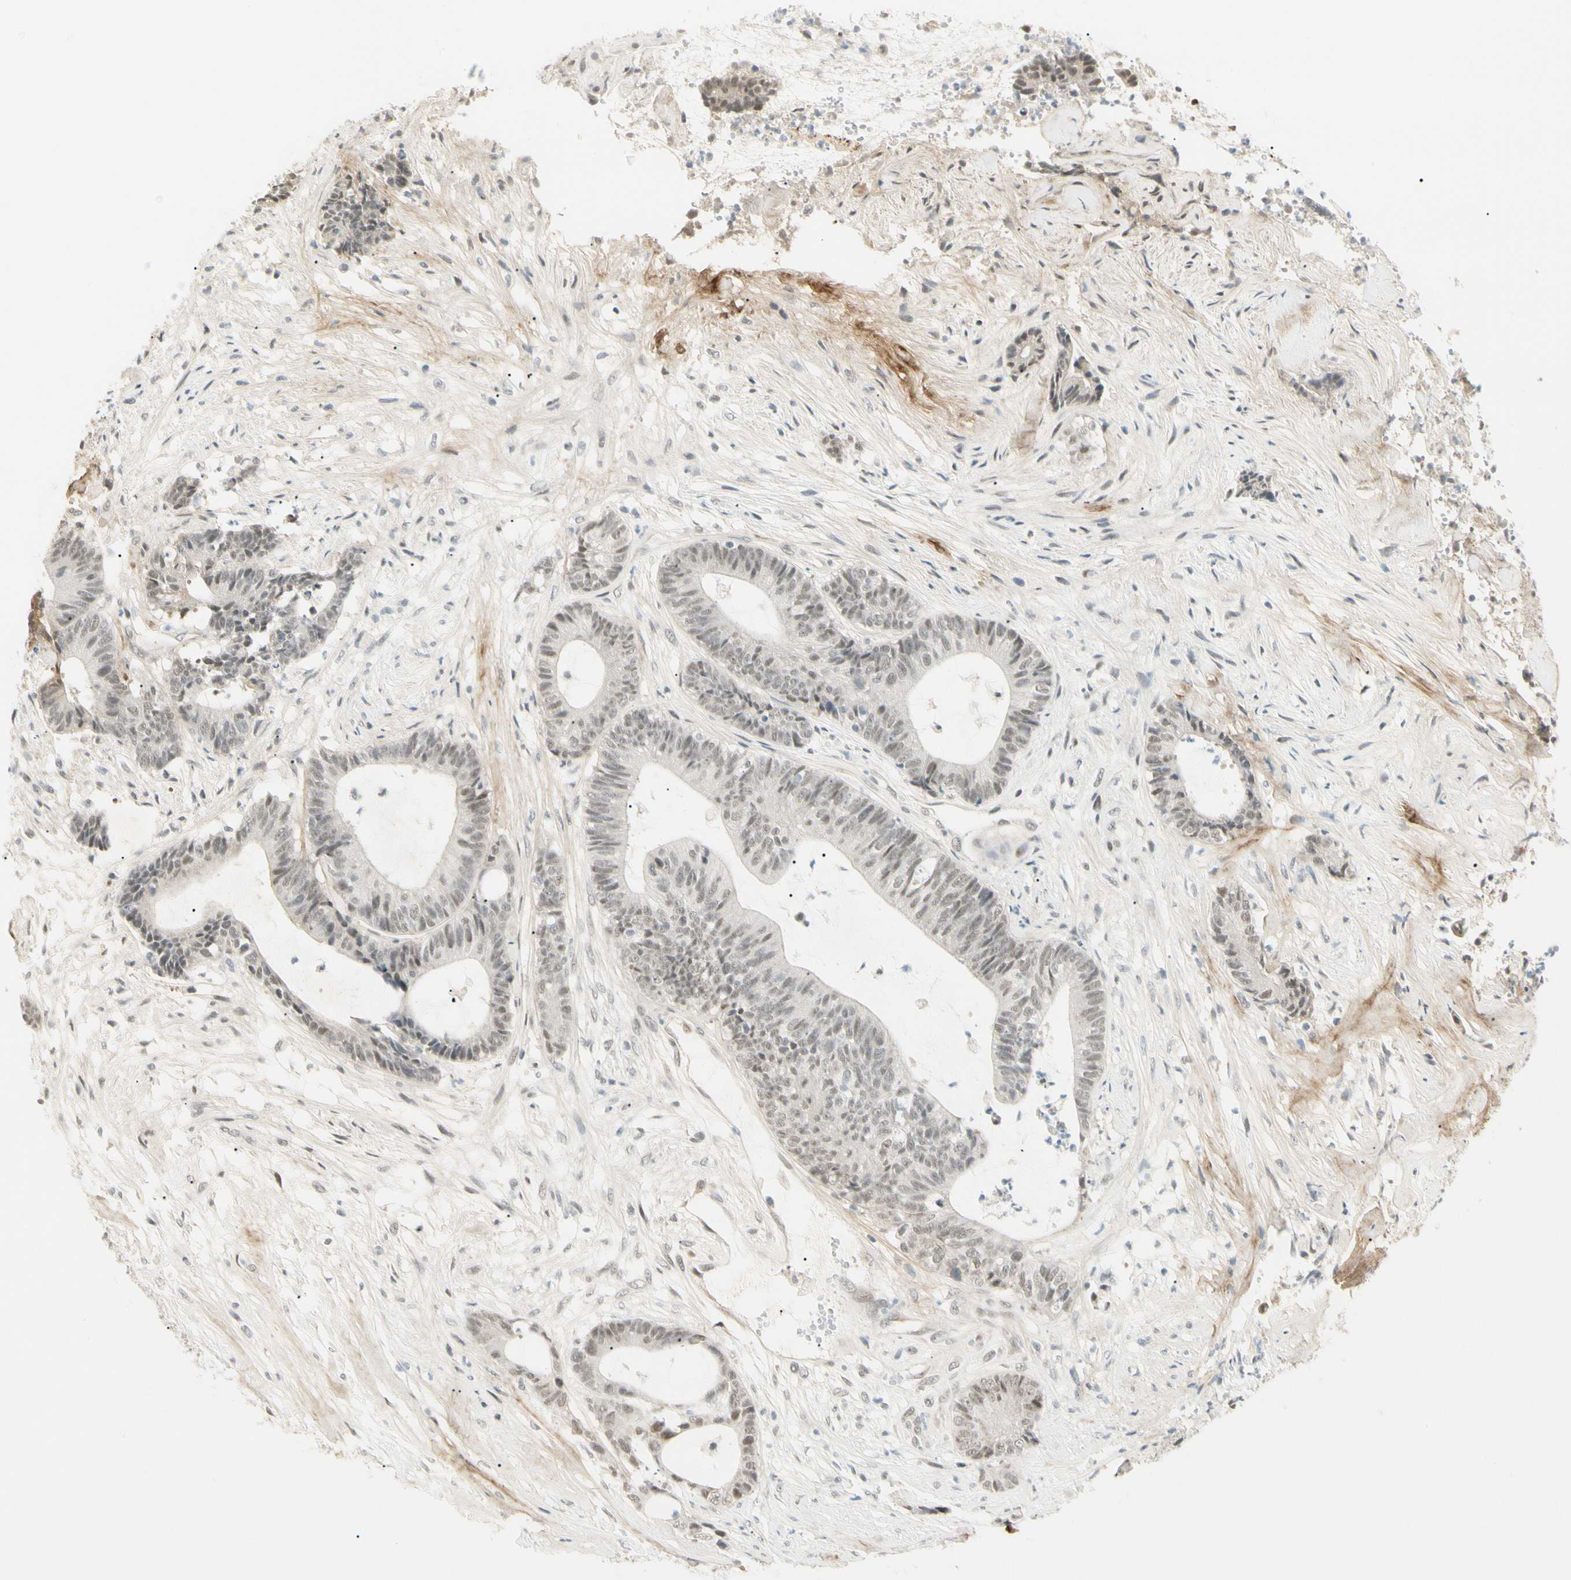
{"staining": {"intensity": "weak", "quantity": "25%-75%", "location": "nuclear"}, "tissue": "colorectal cancer", "cell_type": "Tumor cells", "image_type": "cancer", "snomed": [{"axis": "morphology", "description": "Adenocarcinoma, NOS"}, {"axis": "topography", "description": "Colon"}], "caption": "Colorectal adenocarcinoma was stained to show a protein in brown. There is low levels of weak nuclear positivity in approximately 25%-75% of tumor cells.", "gene": "ASPN", "patient": {"sex": "female", "age": 84}}